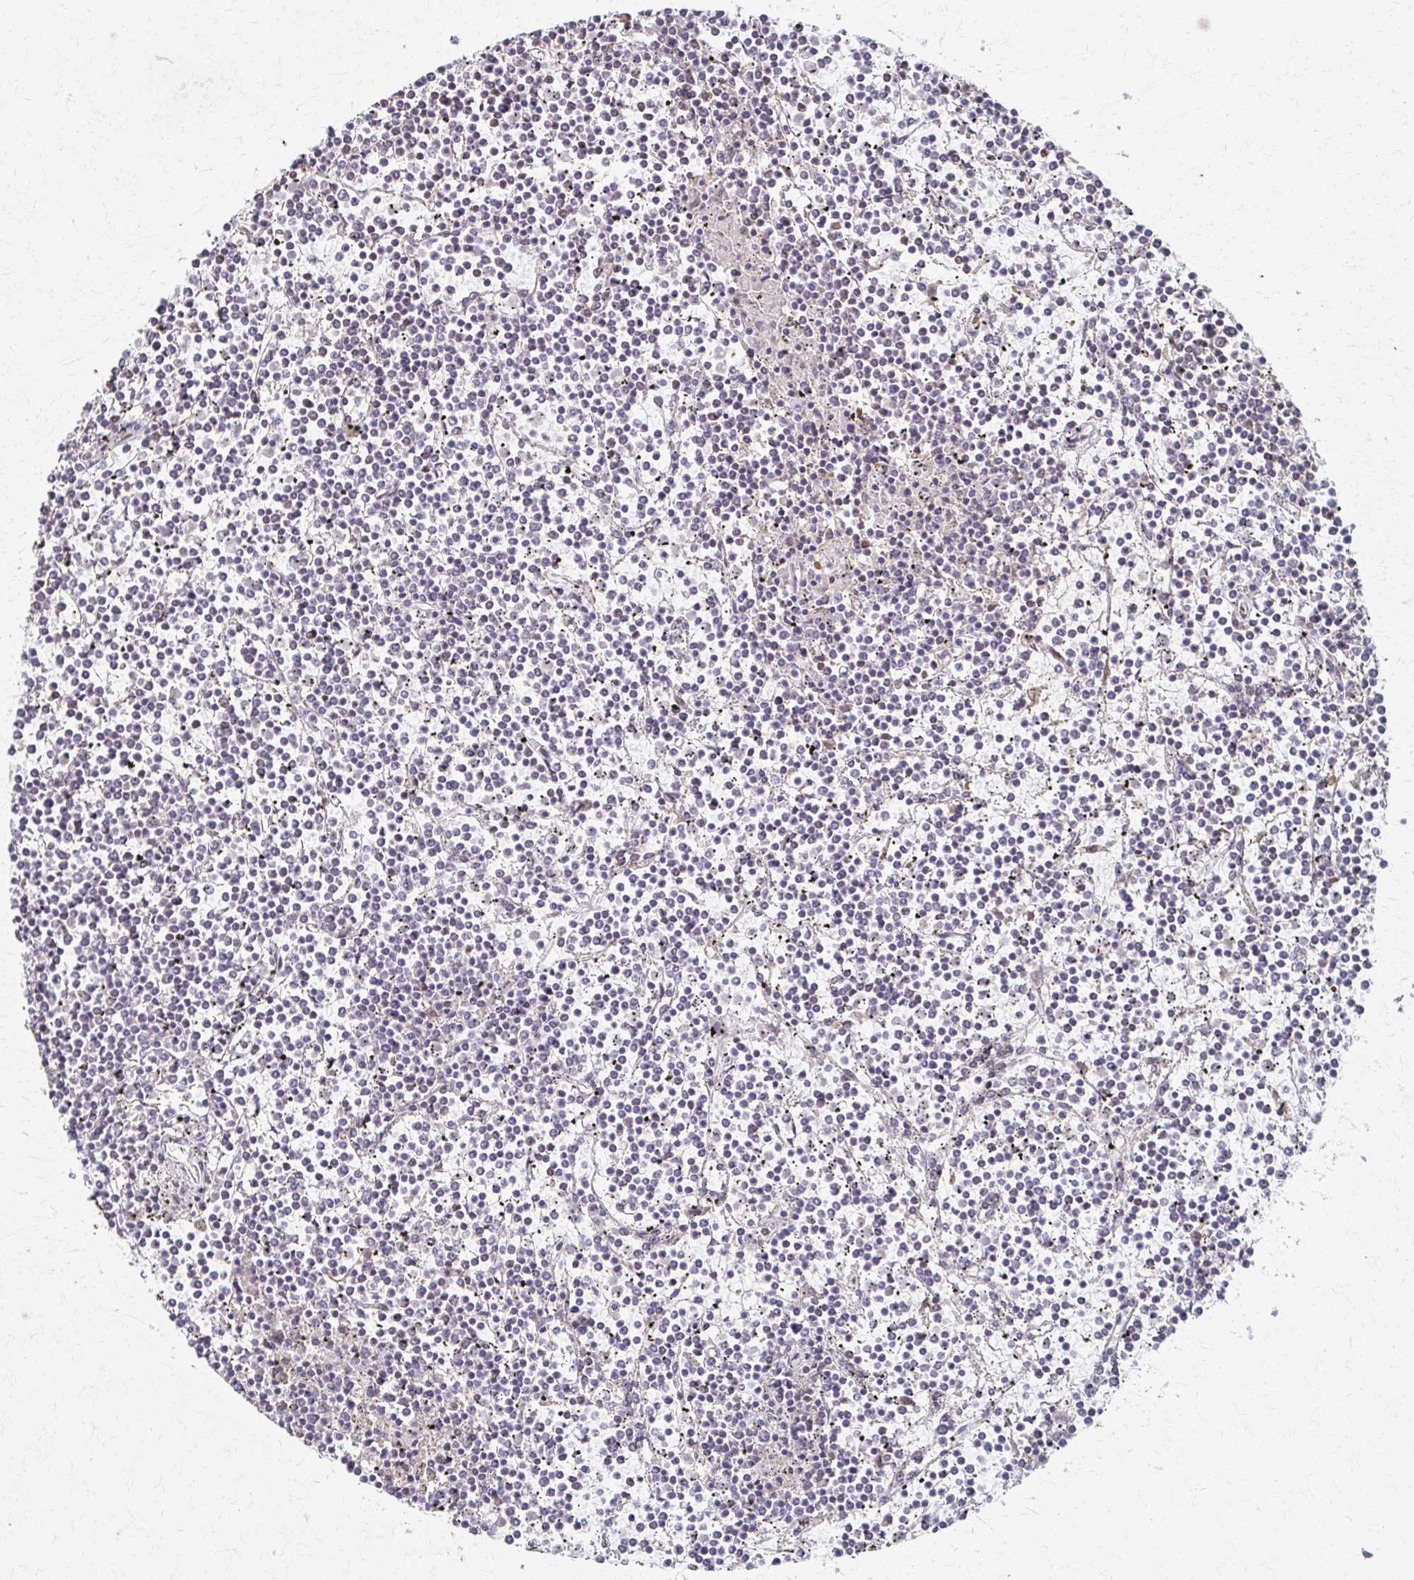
{"staining": {"intensity": "negative", "quantity": "none", "location": "none"}, "tissue": "lymphoma", "cell_type": "Tumor cells", "image_type": "cancer", "snomed": [{"axis": "morphology", "description": "Malignant lymphoma, non-Hodgkin's type, Low grade"}, {"axis": "topography", "description": "Spleen"}], "caption": "Immunohistochemistry image of human low-grade malignant lymphoma, non-Hodgkin's type stained for a protein (brown), which shows no positivity in tumor cells. Brightfield microscopy of immunohistochemistry stained with DAB (3,3'-diaminobenzidine) (brown) and hematoxylin (blue), captured at high magnification.", "gene": "EOLA2", "patient": {"sex": "female", "age": 19}}